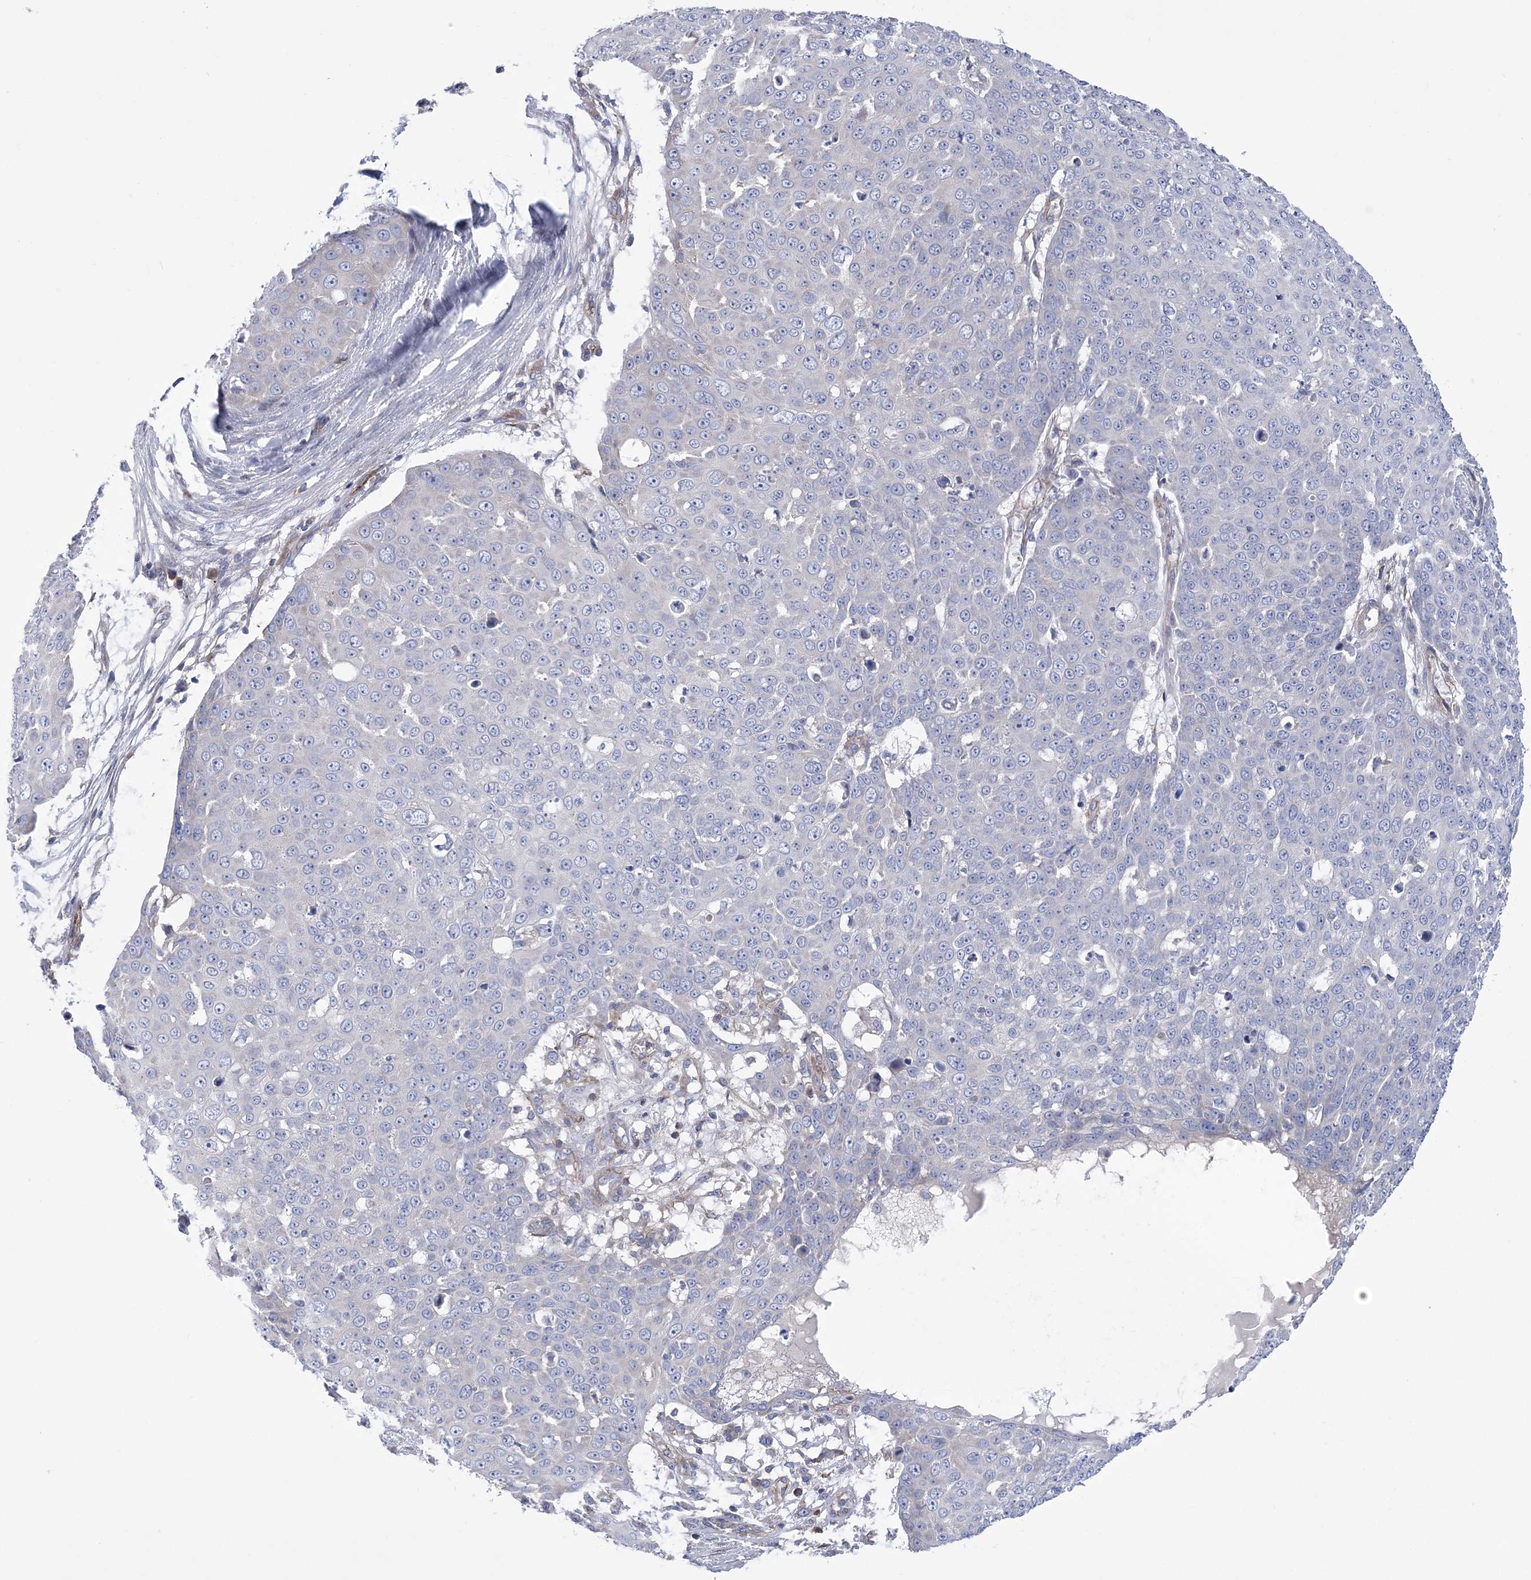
{"staining": {"intensity": "negative", "quantity": "none", "location": "none"}, "tissue": "skin cancer", "cell_type": "Tumor cells", "image_type": "cancer", "snomed": [{"axis": "morphology", "description": "Squamous cell carcinoma, NOS"}, {"axis": "topography", "description": "Skin"}], "caption": "High power microscopy photomicrograph of an IHC image of skin cancer (squamous cell carcinoma), revealing no significant positivity in tumor cells.", "gene": "ARSJ", "patient": {"sex": "male", "age": 71}}